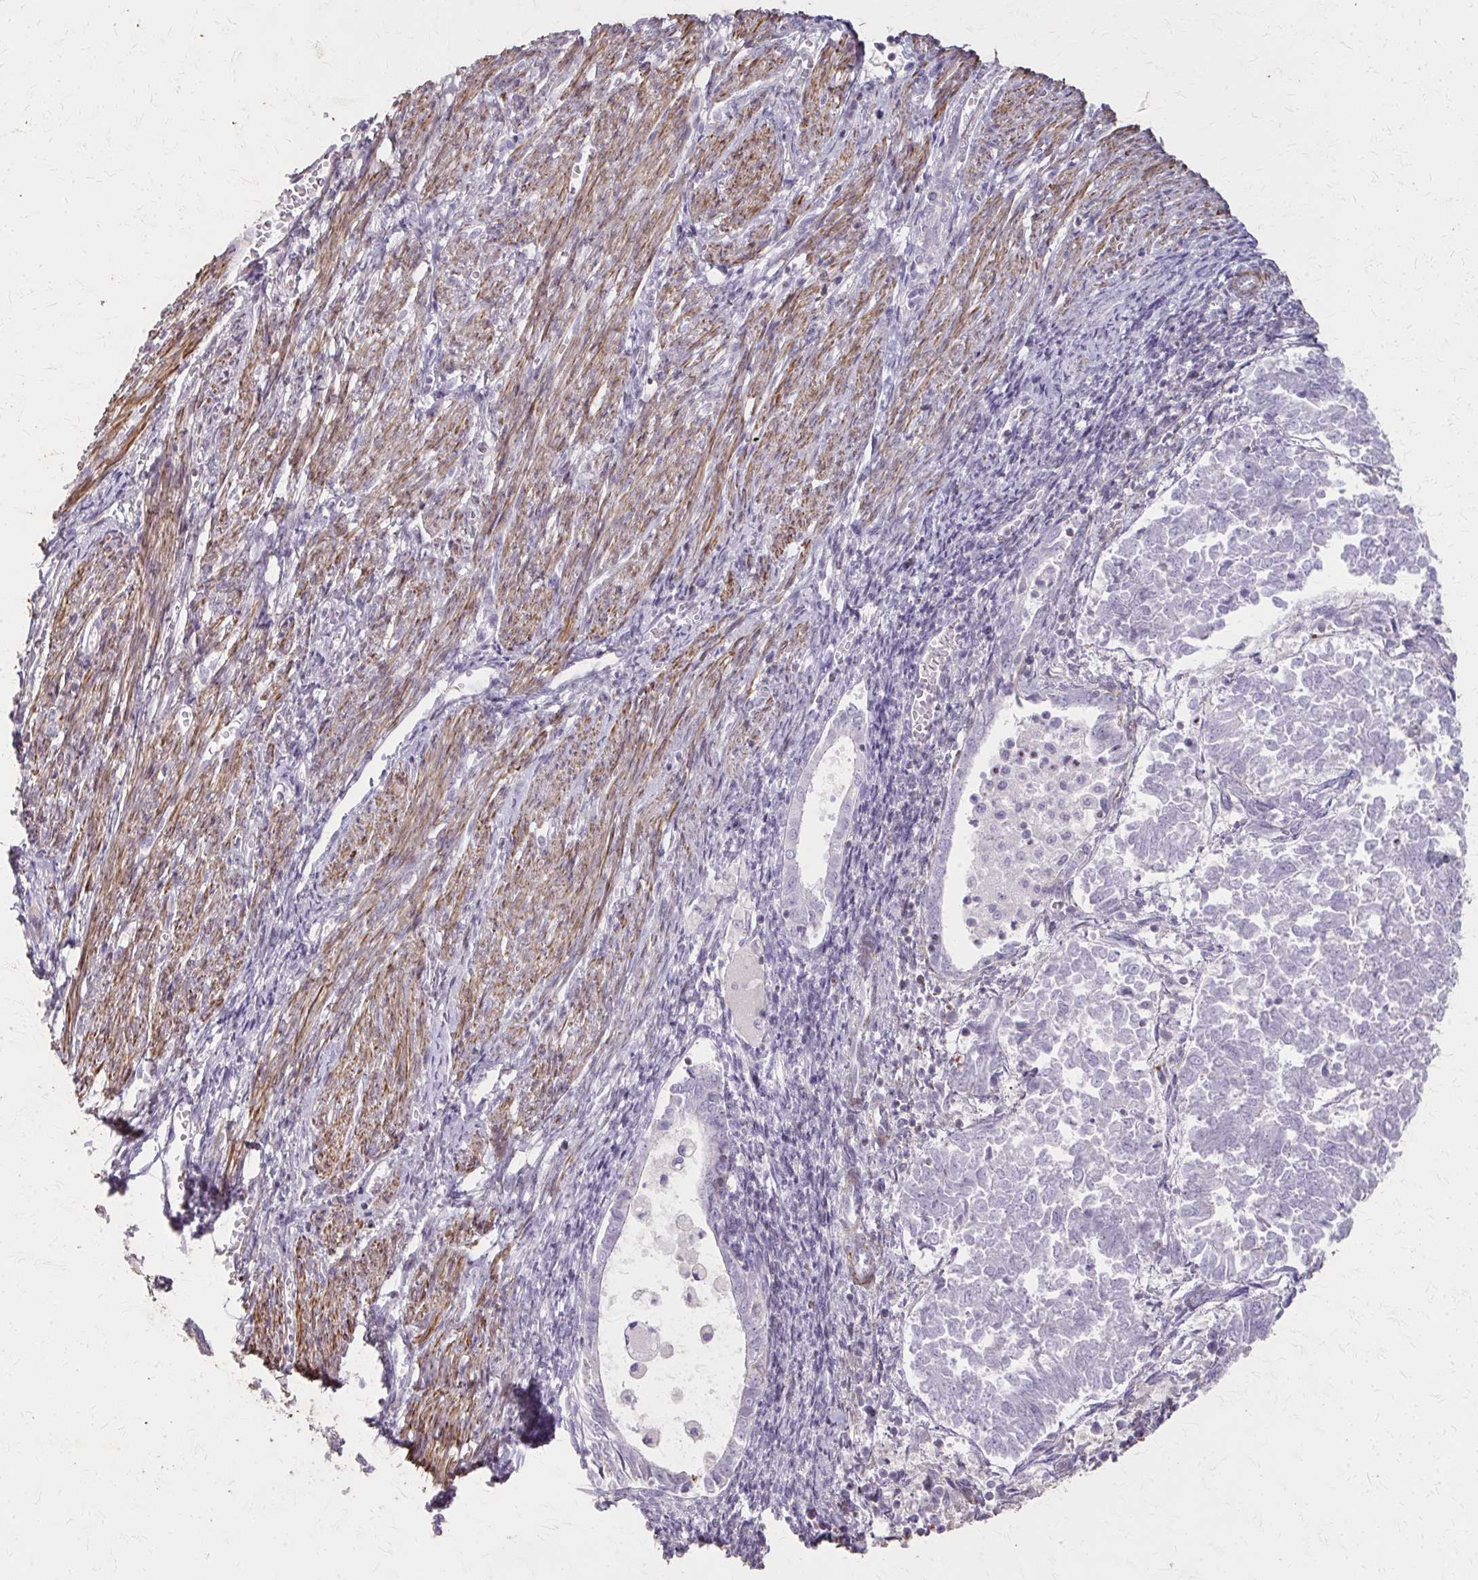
{"staining": {"intensity": "negative", "quantity": "none", "location": "none"}, "tissue": "endometrial cancer", "cell_type": "Tumor cells", "image_type": "cancer", "snomed": [{"axis": "morphology", "description": "Adenocarcinoma, NOS"}, {"axis": "topography", "description": "Endometrium"}], "caption": "Immunohistochemical staining of human endometrial cancer (adenocarcinoma) displays no significant expression in tumor cells.", "gene": "TENM4", "patient": {"sex": "female", "age": 65}}